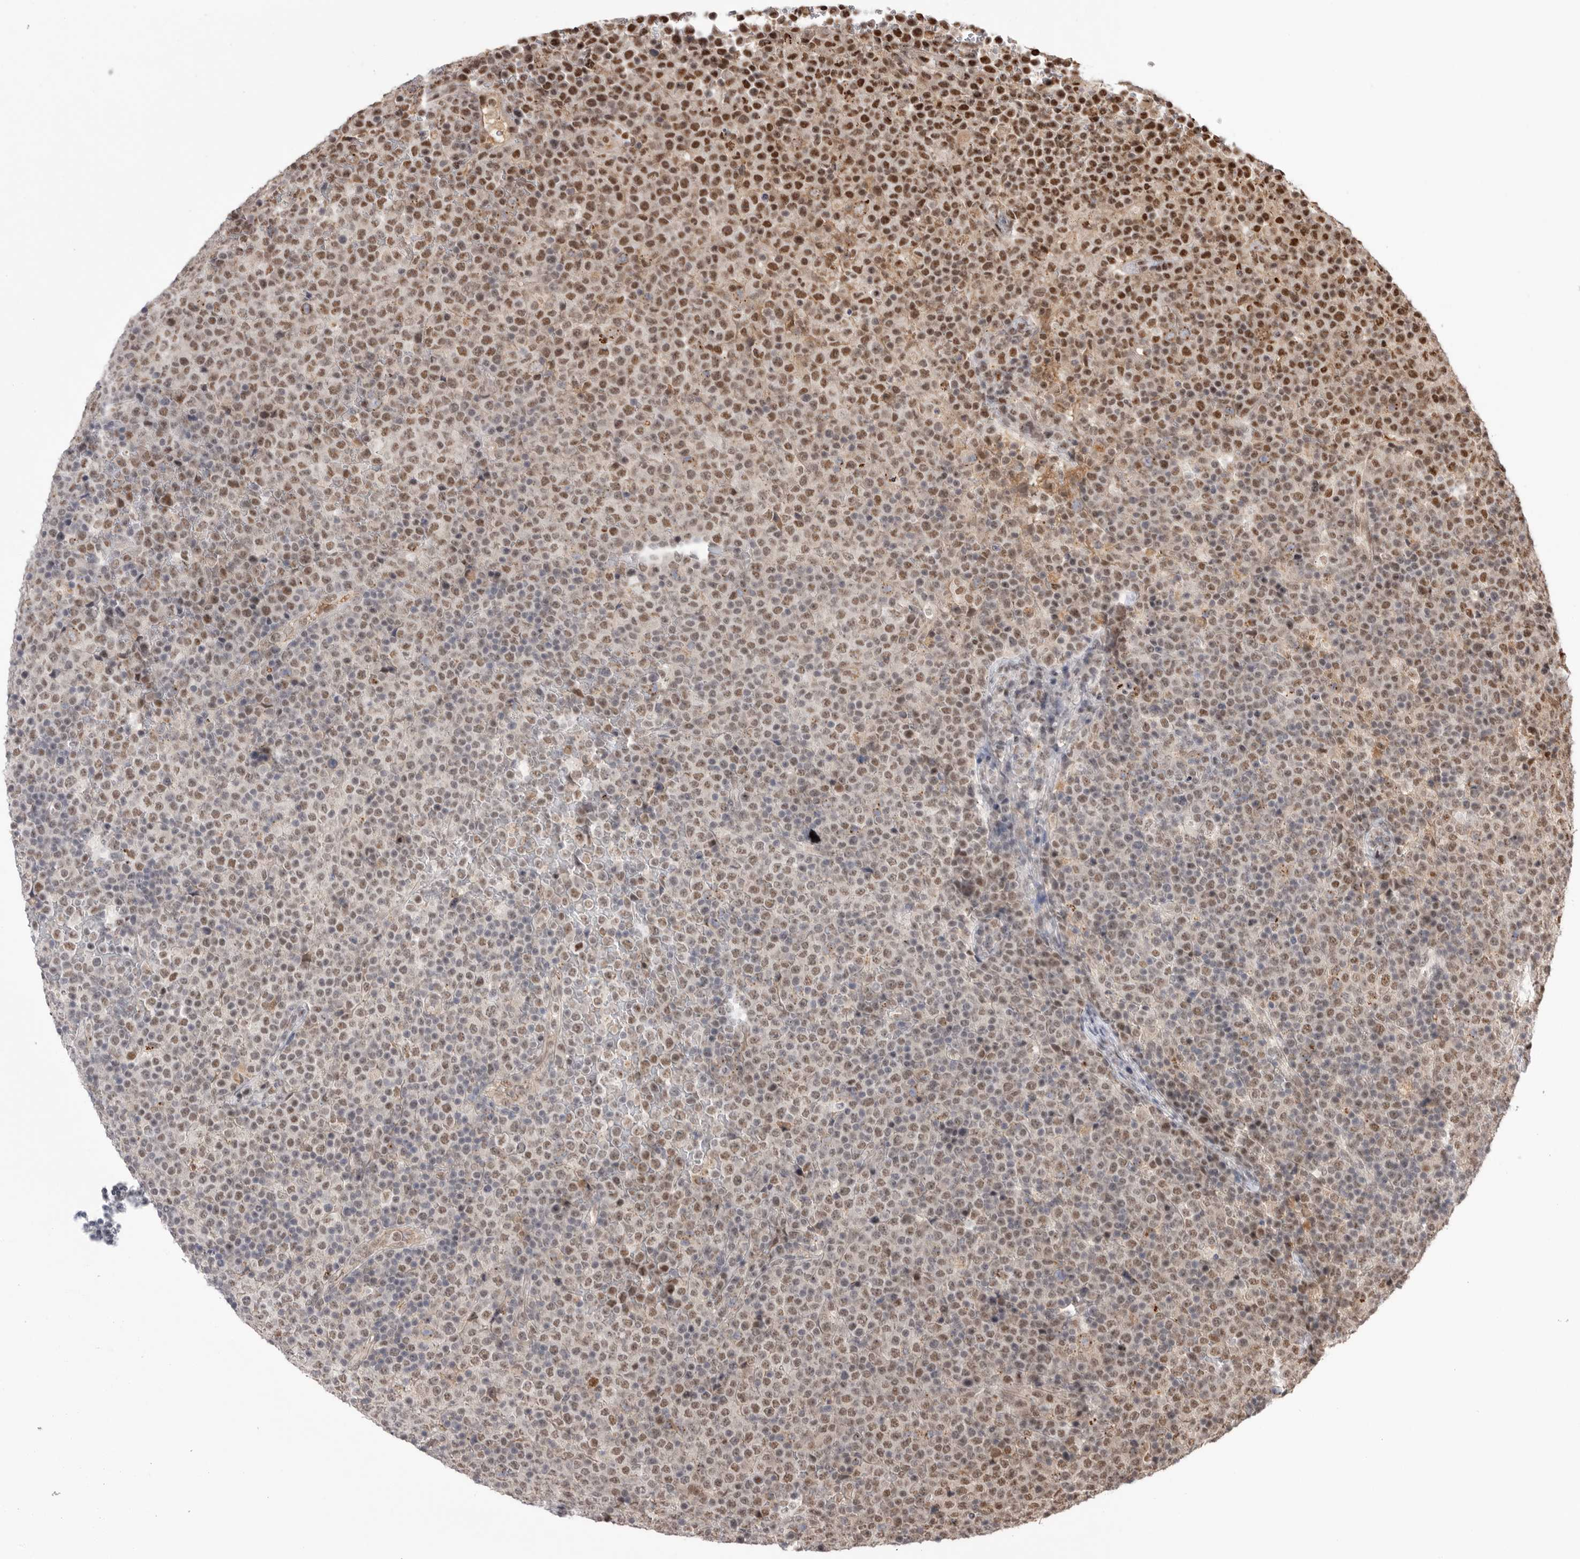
{"staining": {"intensity": "moderate", "quantity": ">75%", "location": "nuclear"}, "tissue": "lymphoma", "cell_type": "Tumor cells", "image_type": "cancer", "snomed": [{"axis": "morphology", "description": "Malignant lymphoma, non-Hodgkin's type, High grade"}, {"axis": "topography", "description": "Lymph node"}], "caption": "IHC staining of lymphoma, which shows medium levels of moderate nuclear staining in about >75% of tumor cells indicating moderate nuclear protein positivity. The staining was performed using DAB (3,3'-diaminobenzidine) (brown) for protein detection and nuclei were counterstained in hematoxylin (blue).", "gene": "BCLAF3", "patient": {"sex": "male", "age": 13}}